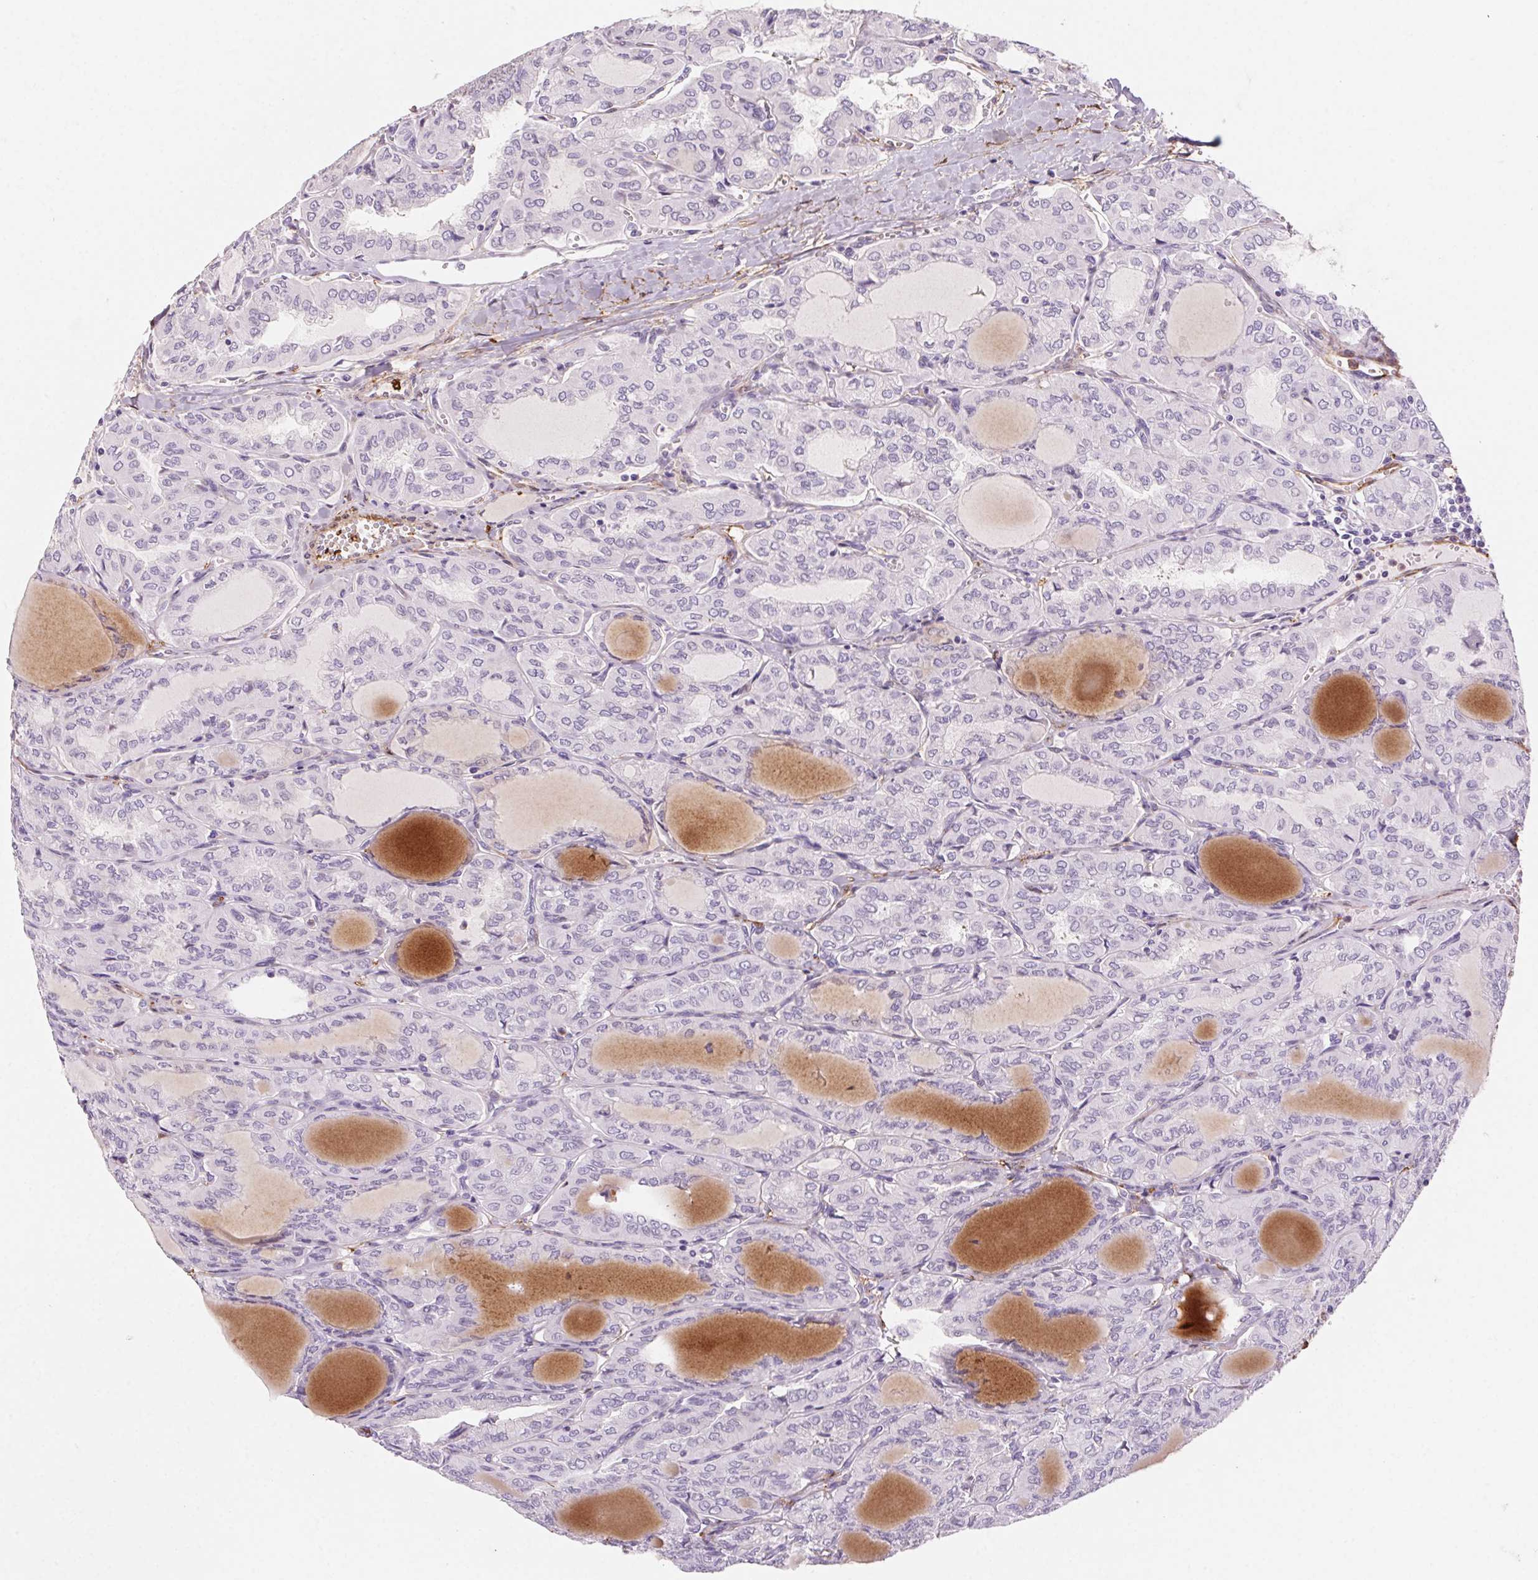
{"staining": {"intensity": "negative", "quantity": "none", "location": "none"}, "tissue": "thyroid cancer", "cell_type": "Tumor cells", "image_type": "cancer", "snomed": [{"axis": "morphology", "description": "Papillary adenocarcinoma, NOS"}, {"axis": "topography", "description": "Thyroid gland"}], "caption": "Tumor cells are negative for brown protein staining in thyroid cancer.", "gene": "GPX8", "patient": {"sex": "male", "age": 20}}